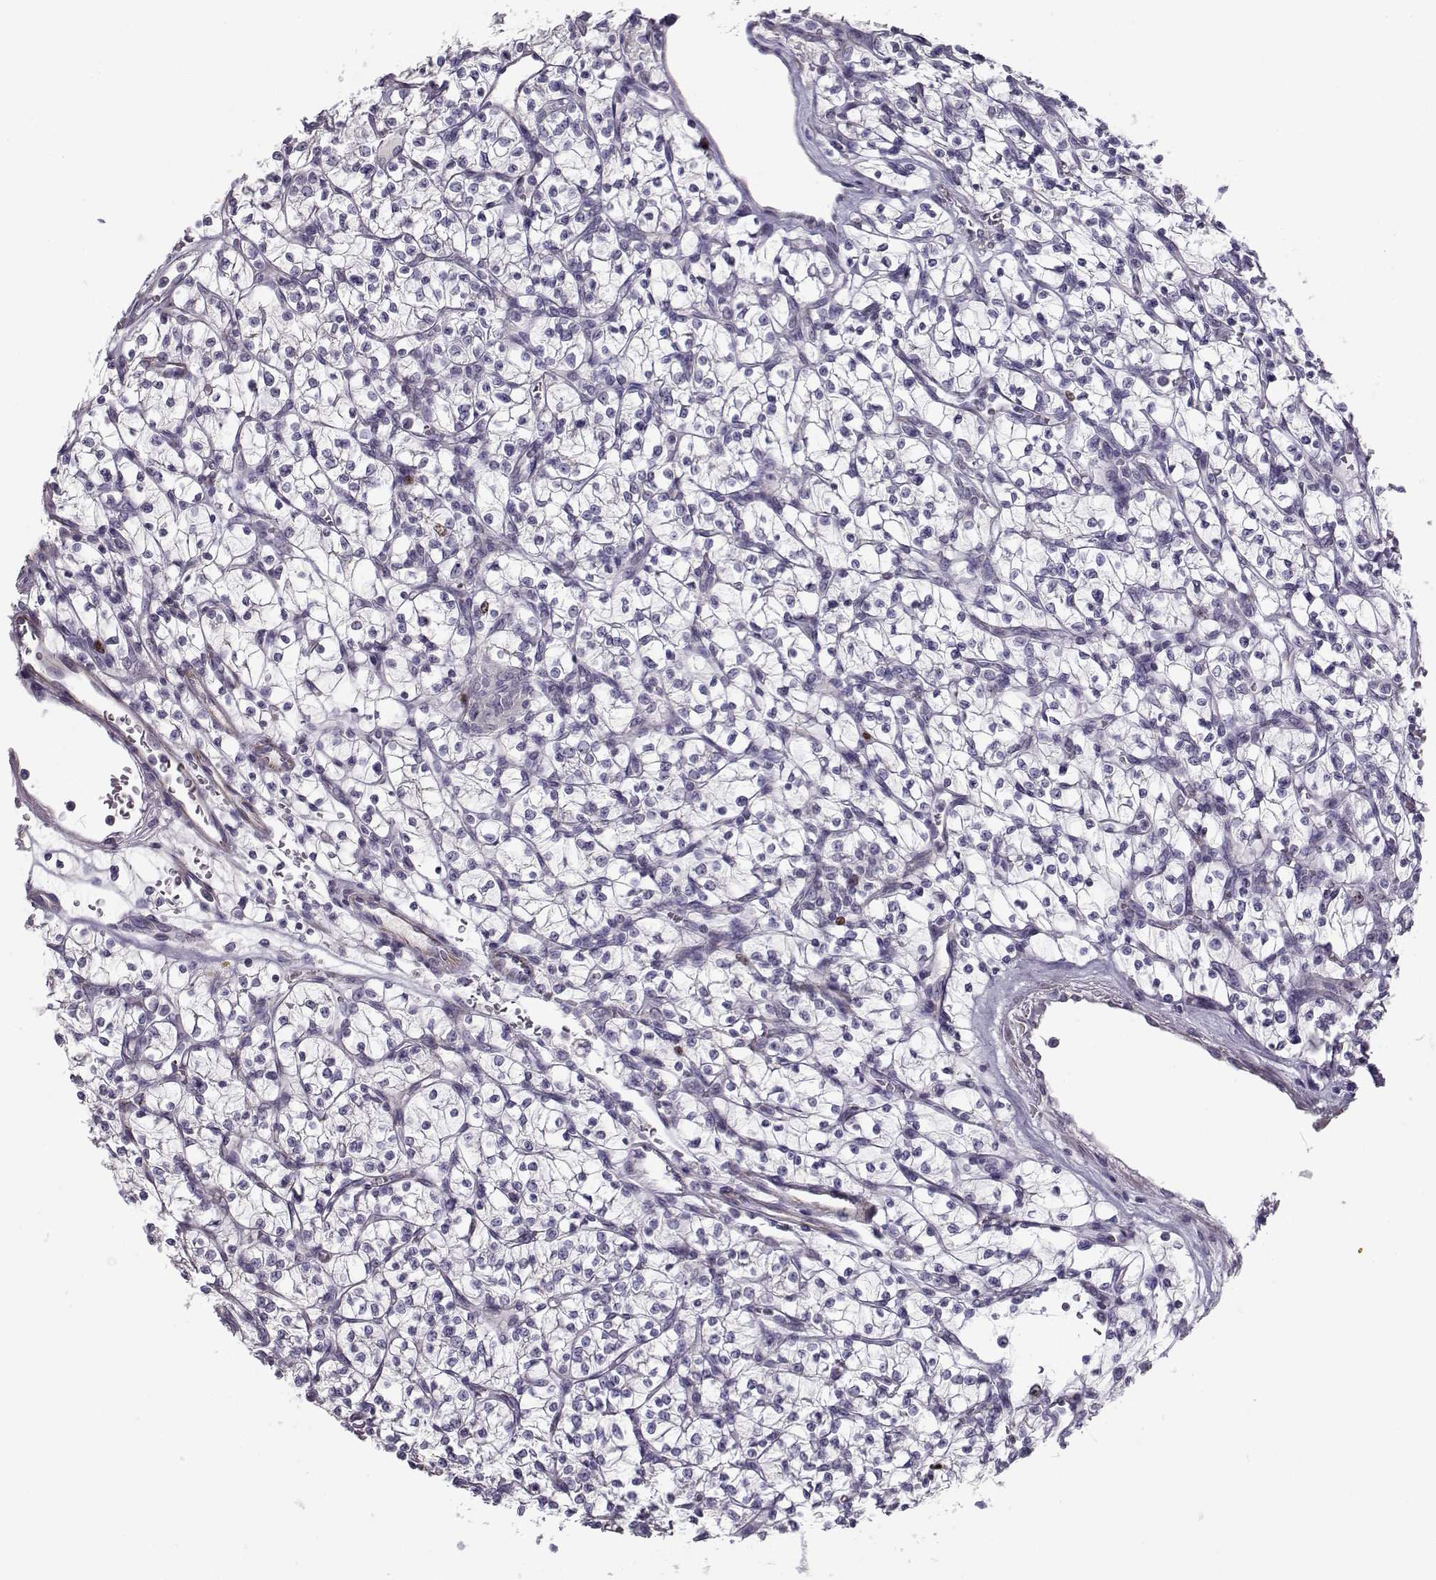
{"staining": {"intensity": "negative", "quantity": "none", "location": "none"}, "tissue": "renal cancer", "cell_type": "Tumor cells", "image_type": "cancer", "snomed": [{"axis": "morphology", "description": "Adenocarcinoma, NOS"}, {"axis": "topography", "description": "Kidney"}], "caption": "Tumor cells show no significant positivity in renal cancer.", "gene": "NPW", "patient": {"sex": "female", "age": 64}}